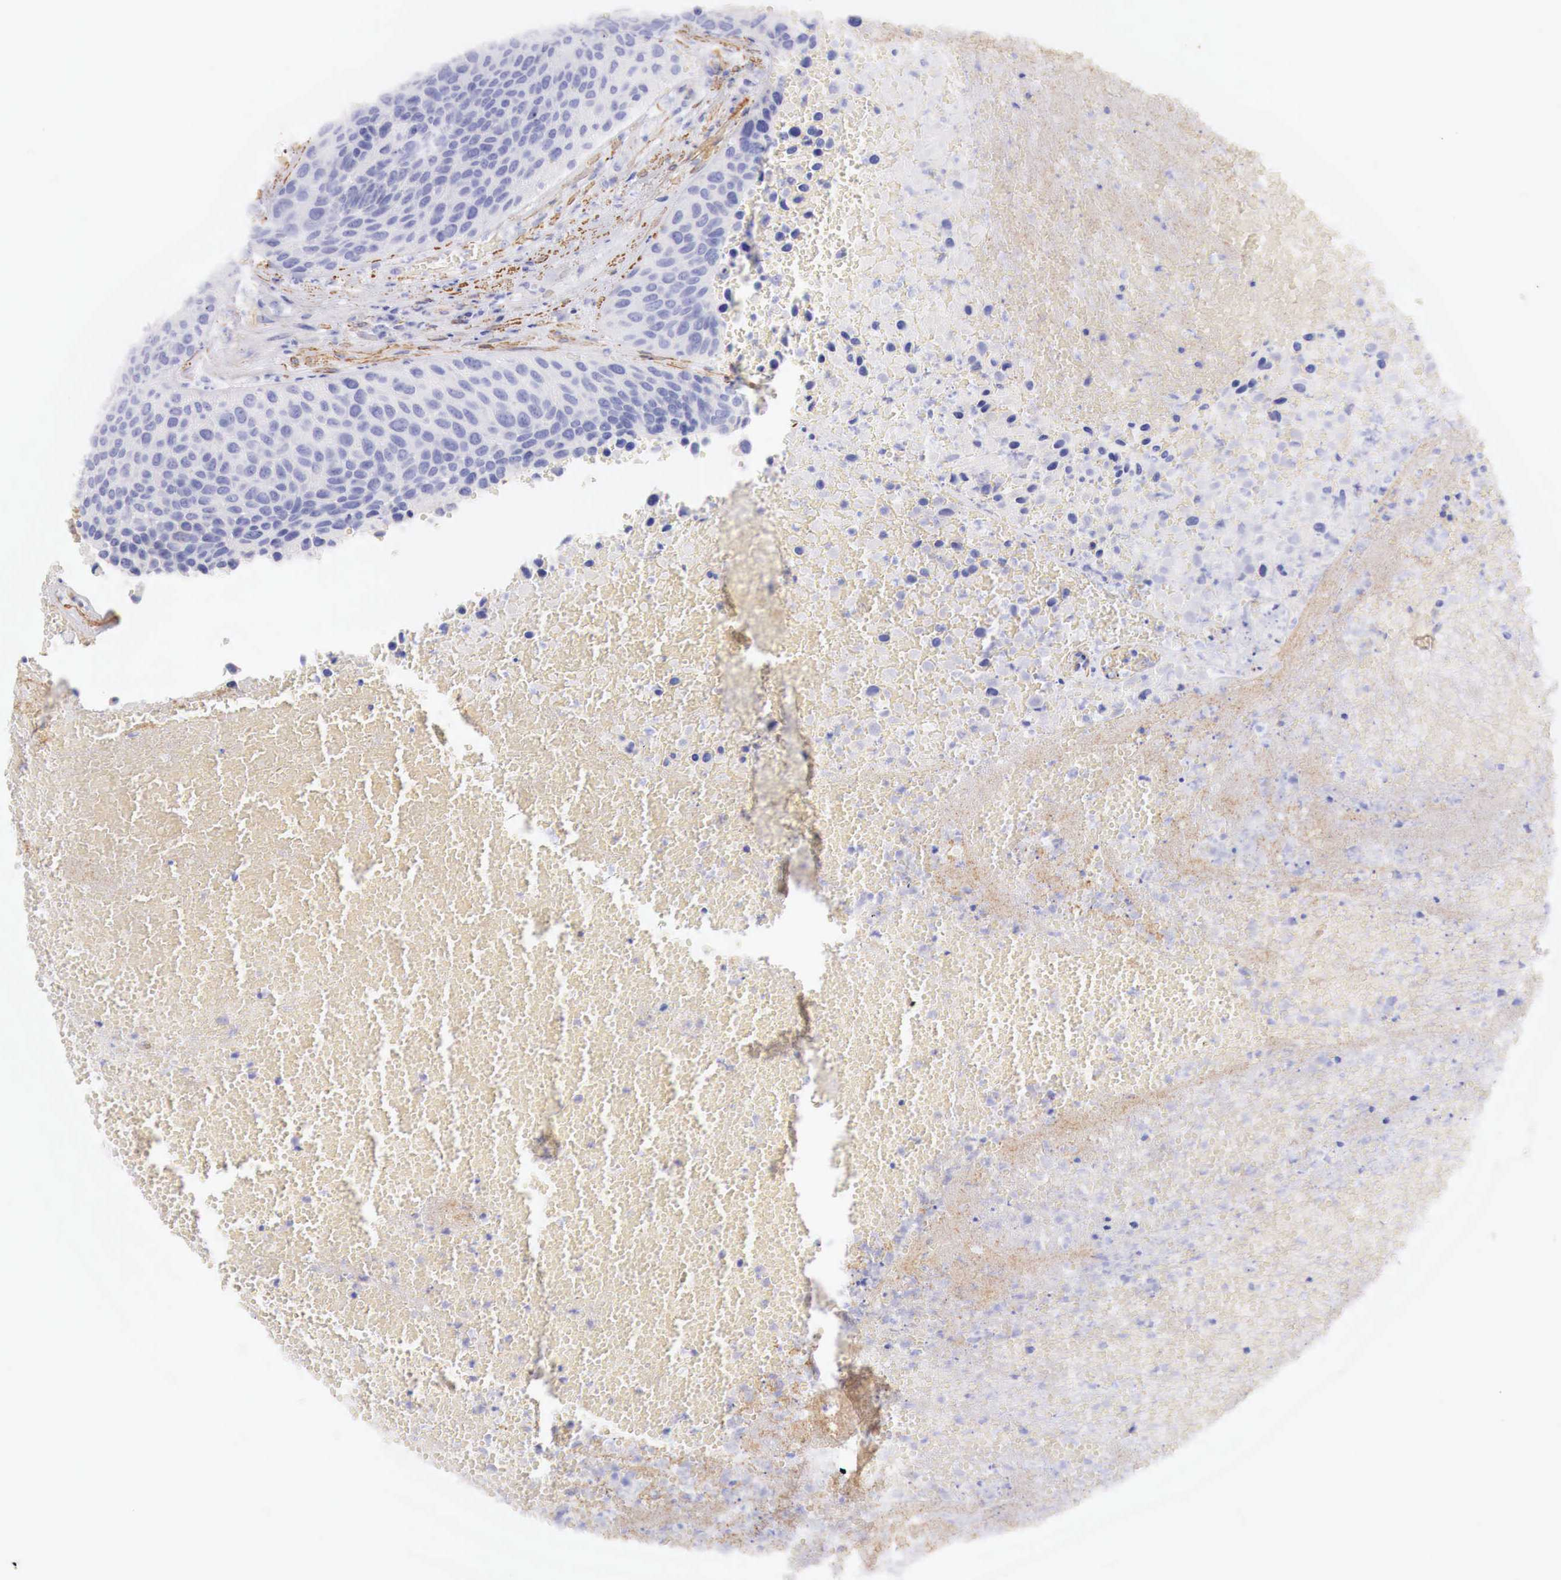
{"staining": {"intensity": "negative", "quantity": "none", "location": "none"}, "tissue": "urothelial cancer", "cell_type": "Tumor cells", "image_type": "cancer", "snomed": [{"axis": "morphology", "description": "Urothelial carcinoma, High grade"}, {"axis": "topography", "description": "Urinary bladder"}], "caption": "Protein analysis of urothelial cancer displays no significant staining in tumor cells.", "gene": "TPM1", "patient": {"sex": "male", "age": 66}}